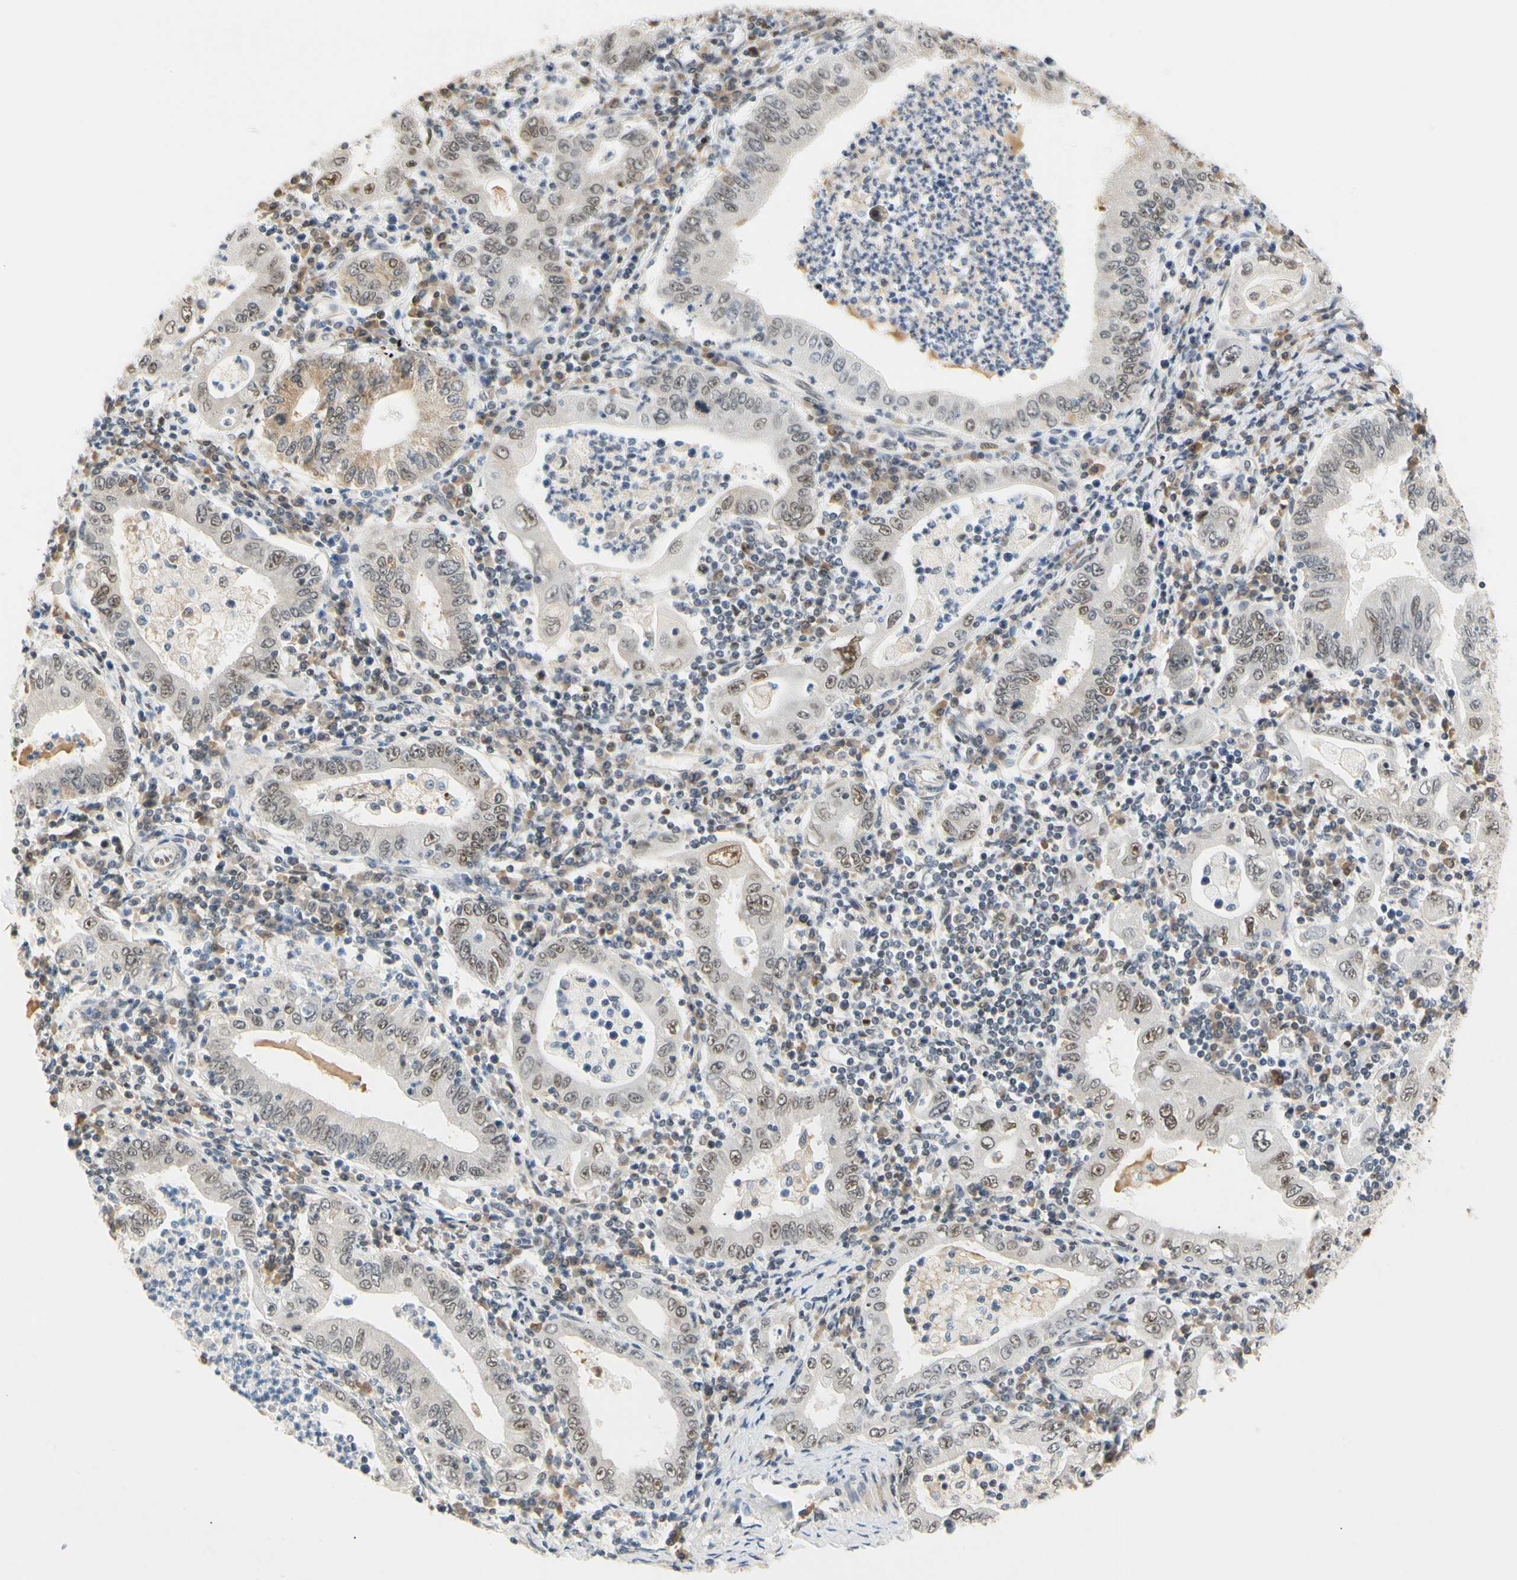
{"staining": {"intensity": "weak", "quantity": ">75%", "location": "nuclear"}, "tissue": "stomach cancer", "cell_type": "Tumor cells", "image_type": "cancer", "snomed": [{"axis": "morphology", "description": "Normal tissue, NOS"}, {"axis": "morphology", "description": "Adenocarcinoma, NOS"}, {"axis": "topography", "description": "Esophagus"}, {"axis": "topography", "description": "Stomach, upper"}, {"axis": "topography", "description": "Peripheral nerve tissue"}], "caption": "Protein staining reveals weak nuclear expression in approximately >75% of tumor cells in adenocarcinoma (stomach).", "gene": "ZSCAN16", "patient": {"sex": "male", "age": 62}}